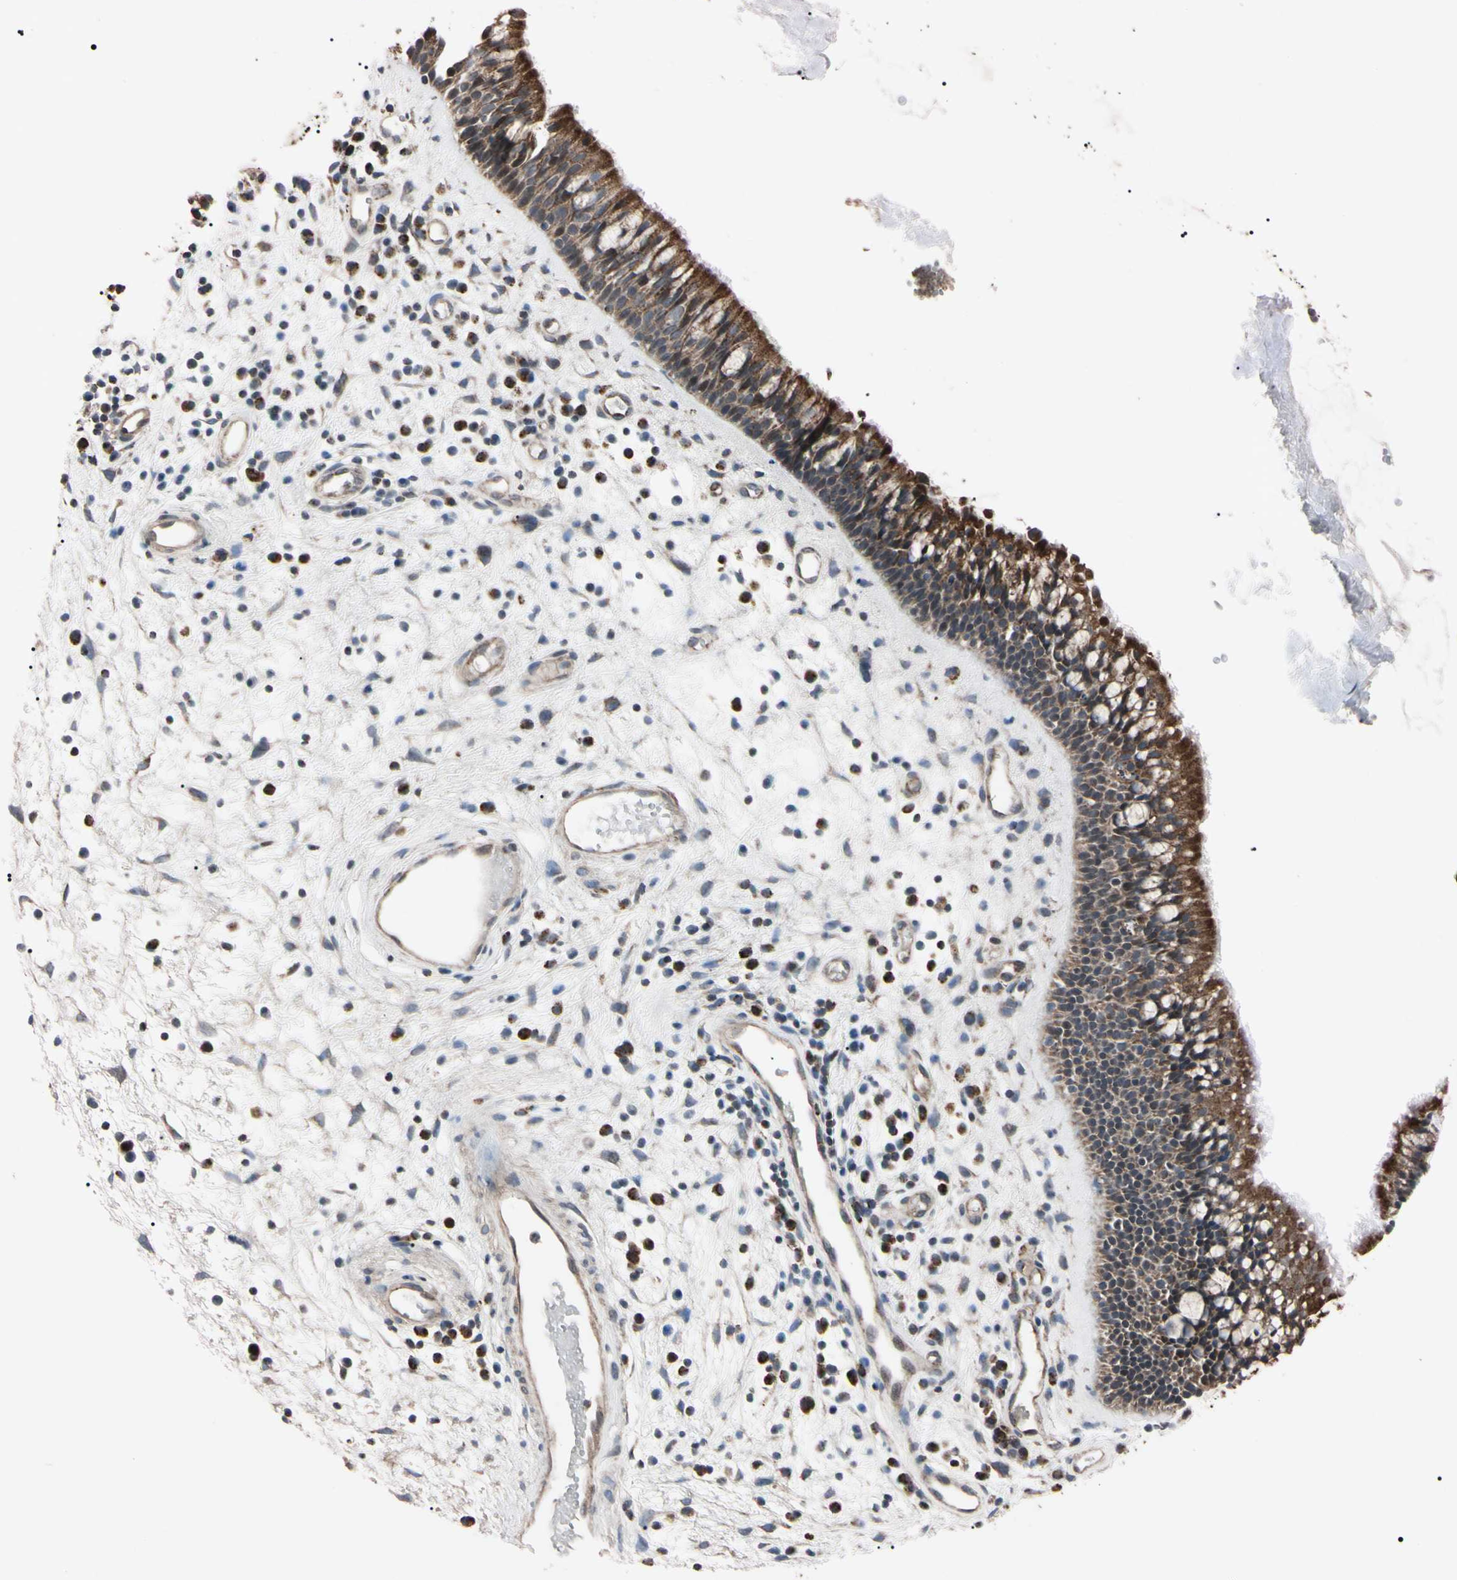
{"staining": {"intensity": "moderate", "quantity": ">75%", "location": "cytoplasmic/membranous,nuclear"}, "tissue": "nasopharynx", "cell_type": "Respiratory epithelial cells", "image_type": "normal", "snomed": [{"axis": "morphology", "description": "Normal tissue, NOS"}, {"axis": "morphology", "description": "Inflammation, NOS"}, {"axis": "topography", "description": "Nasopharynx"}], "caption": "A photomicrograph of nasopharynx stained for a protein demonstrates moderate cytoplasmic/membranous,nuclear brown staining in respiratory epithelial cells.", "gene": "TNFRSF1A", "patient": {"sex": "male", "age": 48}}